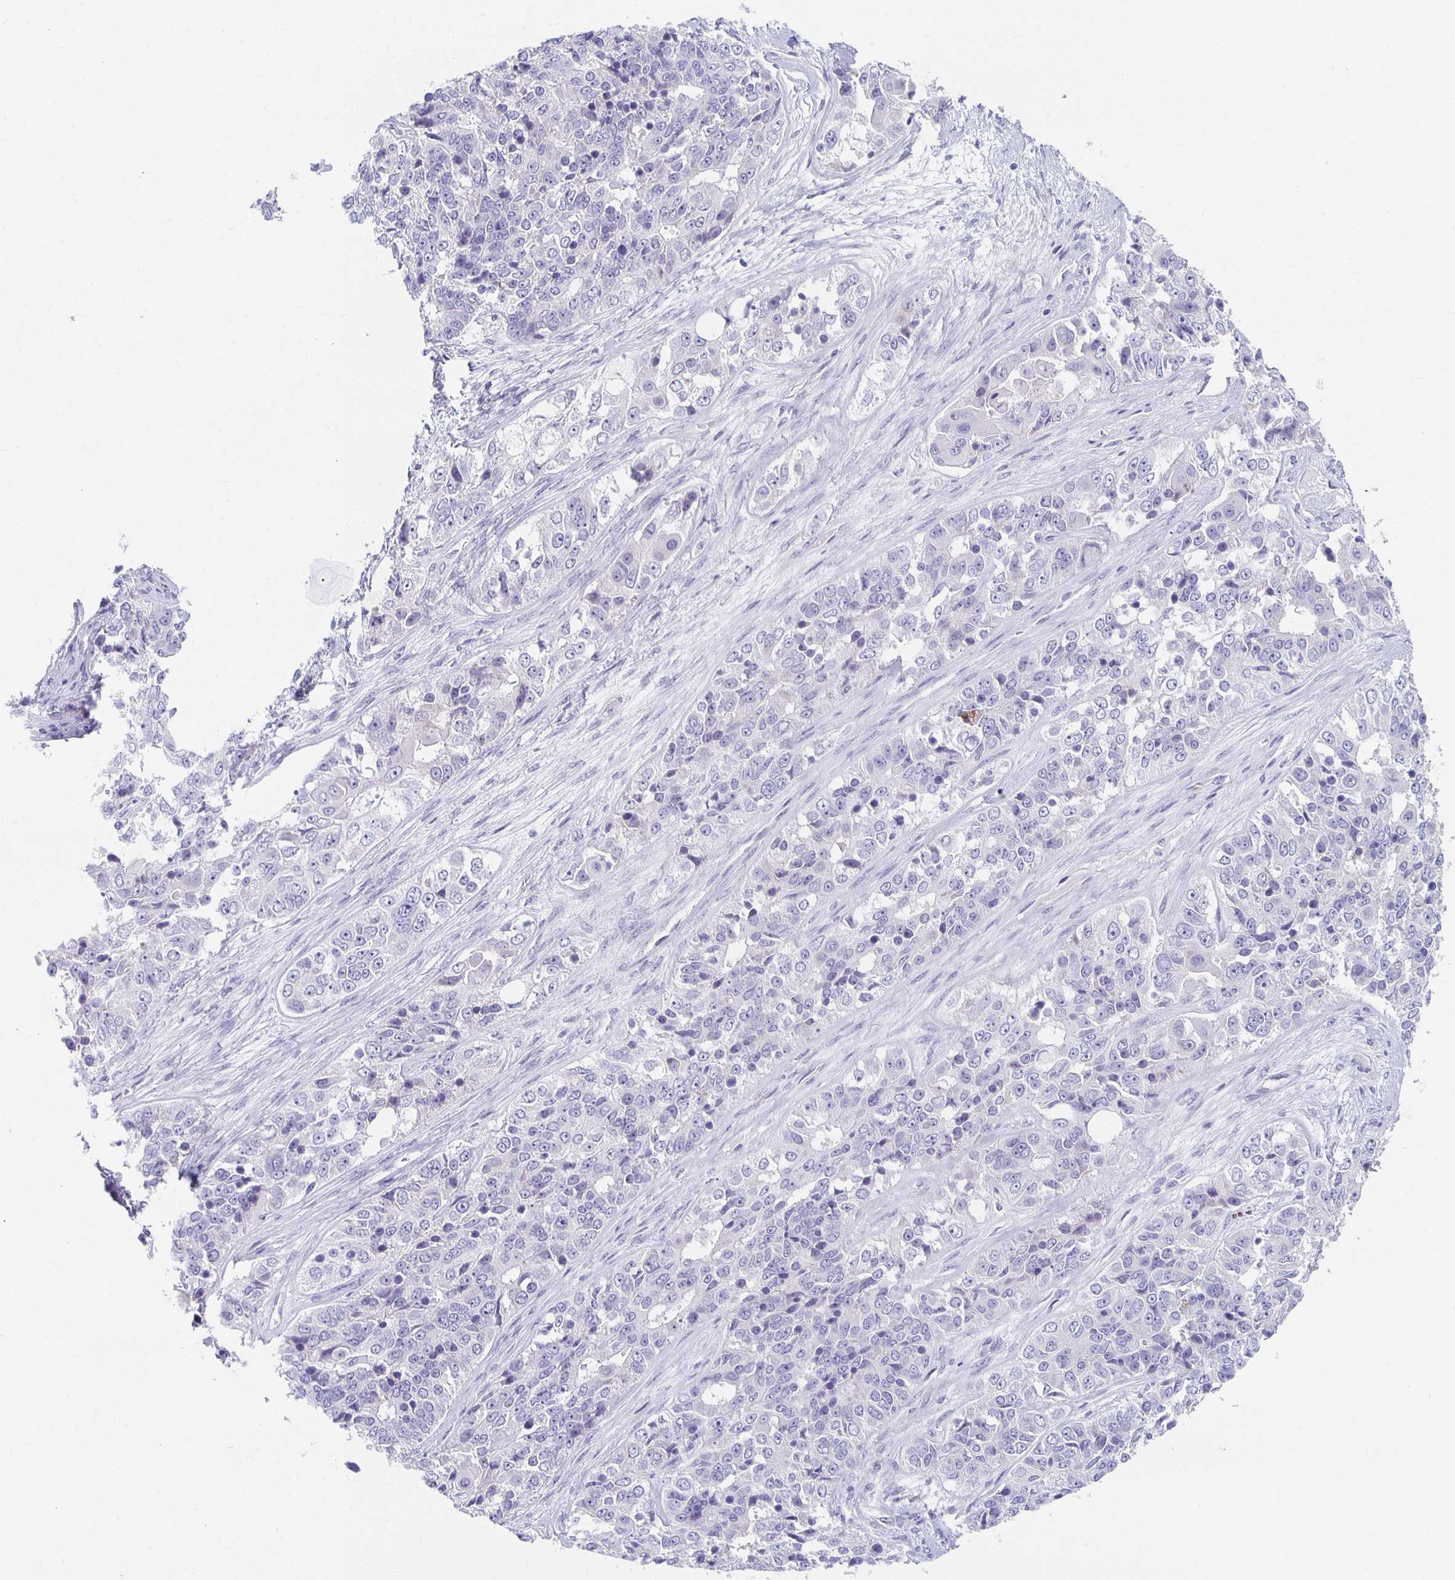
{"staining": {"intensity": "negative", "quantity": "none", "location": "none"}, "tissue": "ovarian cancer", "cell_type": "Tumor cells", "image_type": "cancer", "snomed": [{"axis": "morphology", "description": "Carcinoma, endometroid"}, {"axis": "topography", "description": "Ovary"}], "caption": "Immunohistochemistry (IHC) of human ovarian cancer displays no staining in tumor cells.", "gene": "TEX44", "patient": {"sex": "female", "age": 51}}